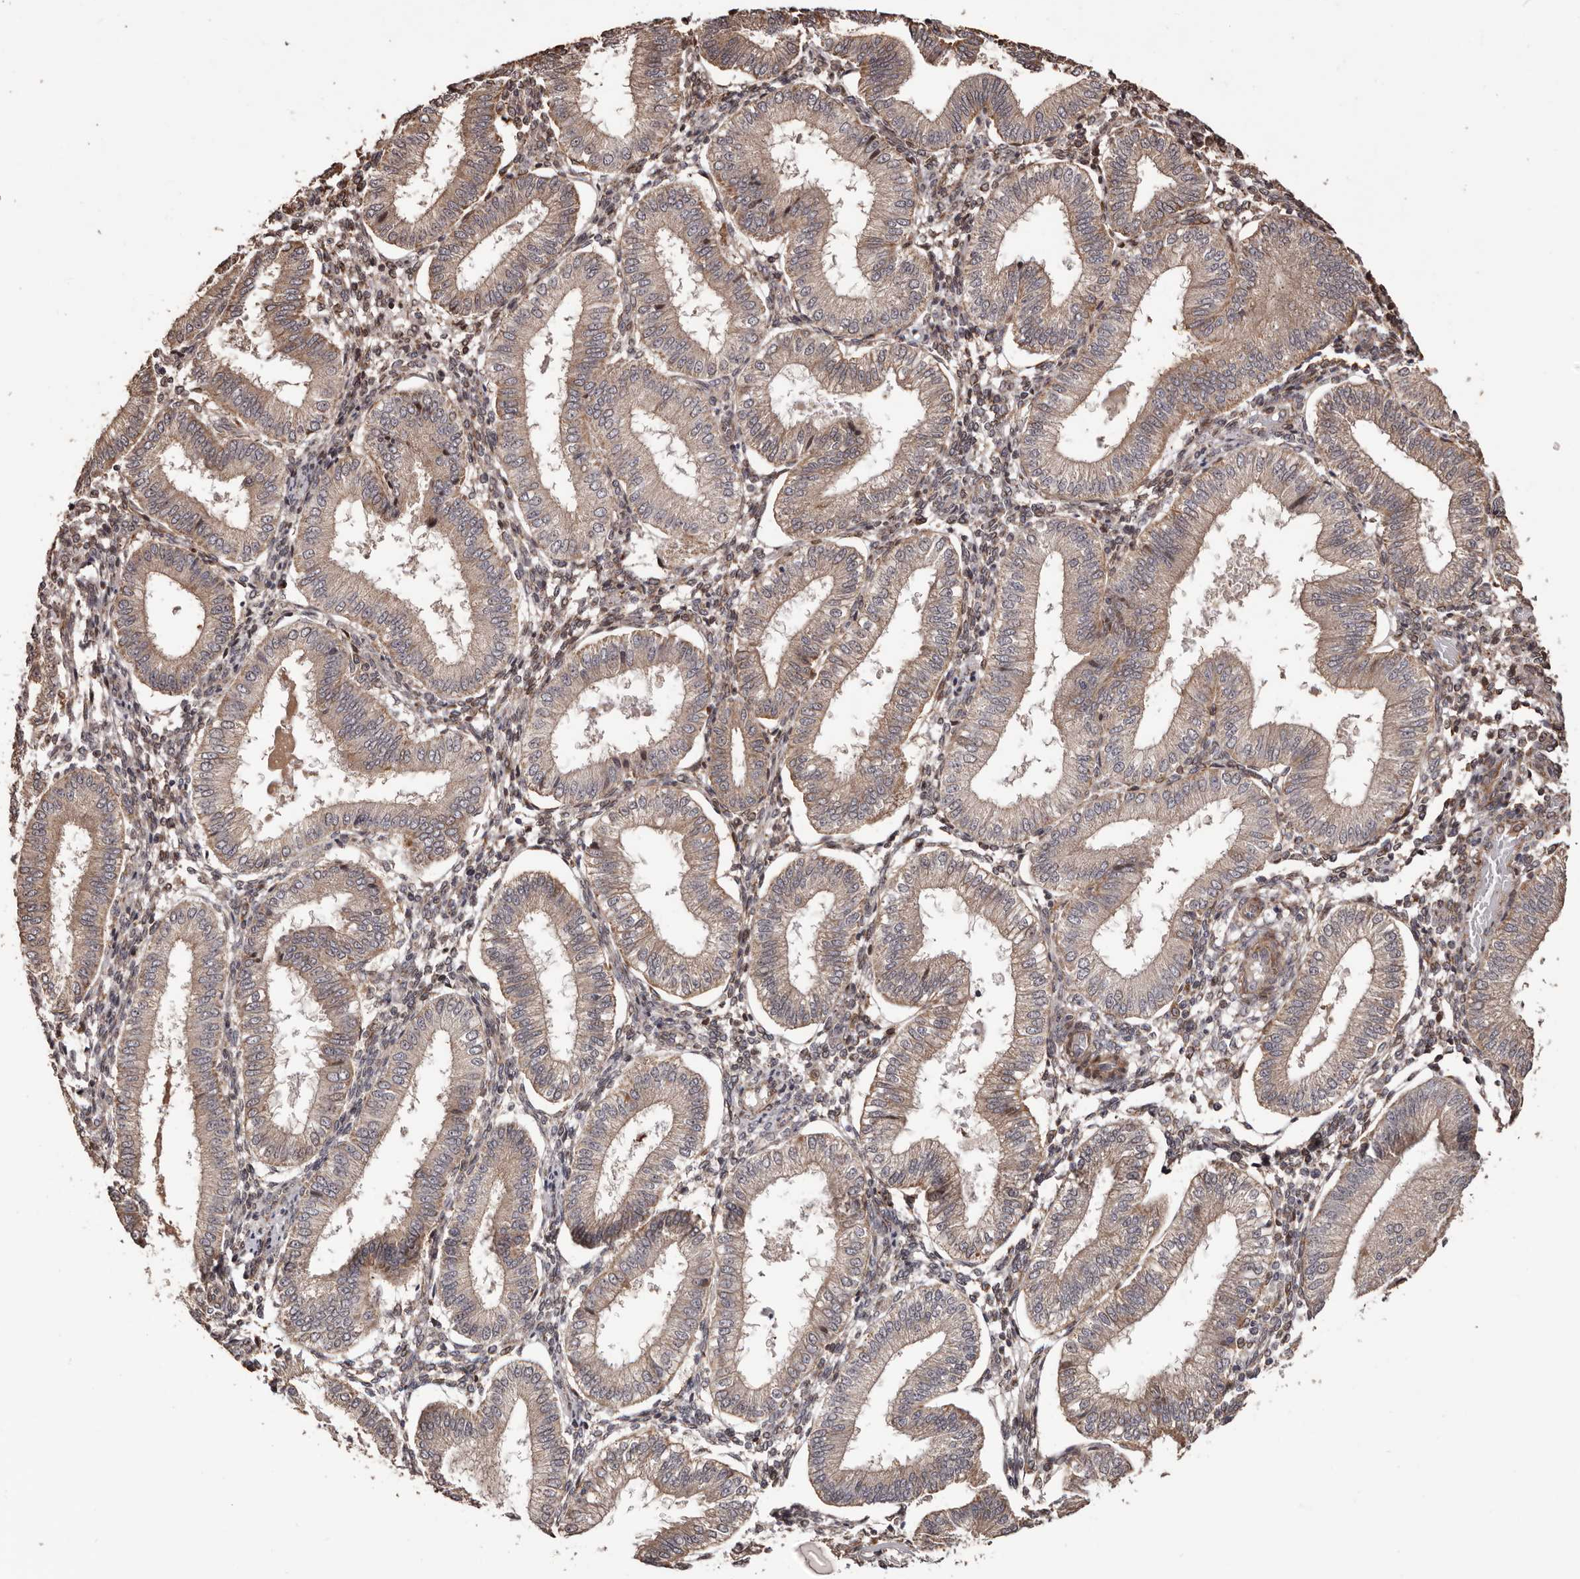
{"staining": {"intensity": "moderate", "quantity": "<25%", "location": "cytoplasmic/membranous"}, "tissue": "endometrium", "cell_type": "Cells in endometrial stroma", "image_type": "normal", "snomed": [{"axis": "morphology", "description": "Normal tissue, NOS"}, {"axis": "topography", "description": "Endometrium"}], "caption": "Immunohistochemistry (IHC) histopathology image of unremarkable human endometrium stained for a protein (brown), which displays low levels of moderate cytoplasmic/membranous expression in approximately <25% of cells in endometrial stroma.", "gene": "ZCCHC7", "patient": {"sex": "female", "age": 39}}